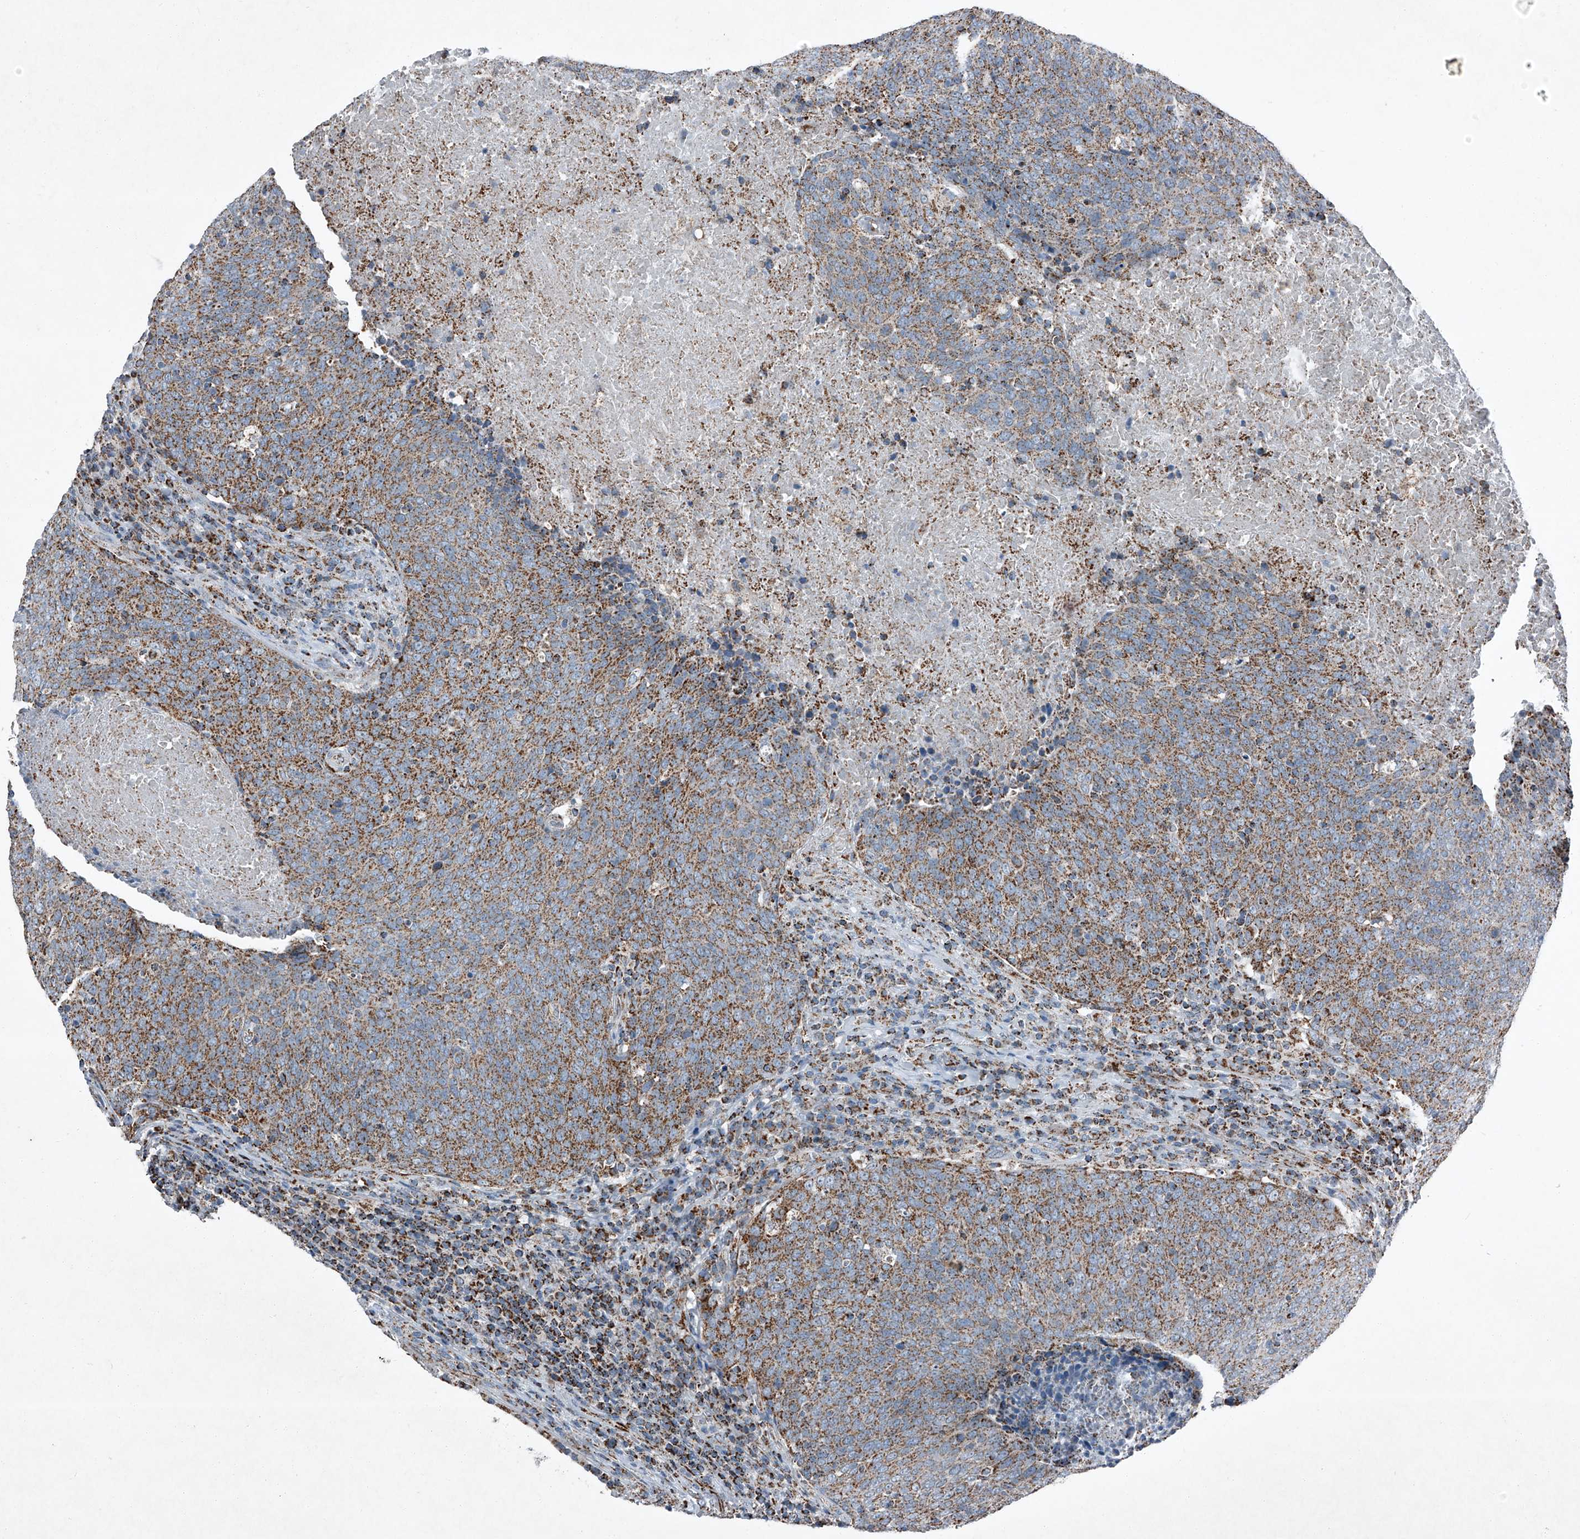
{"staining": {"intensity": "moderate", "quantity": ">75%", "location": "cytoplasmic/membranous"}, "tissue": "head and neck cancer", "cell_type": "Tumor cells", "image_type": "cancer", "snomed": [{"axis": "morphology", "description": "Squamous cell carcinoma, NOS"}, {"axis": "morphology", "description": "Squamous cell carcinoma, metastatic, NOS"}, {"axis": "topography", "description": "Lymph node"}, {"axis": "topography", "description": "Head-Neck"}], "caption": "Head and neck squamous cell carcinoma tissue reveals moderate cytoplasmic/membranous staining in about >75% of tumor cells (IHC, brightfield microscopy, high magnification).", "gene": "CHRNA7", "patient": {"sex": "male", "age": 62}}